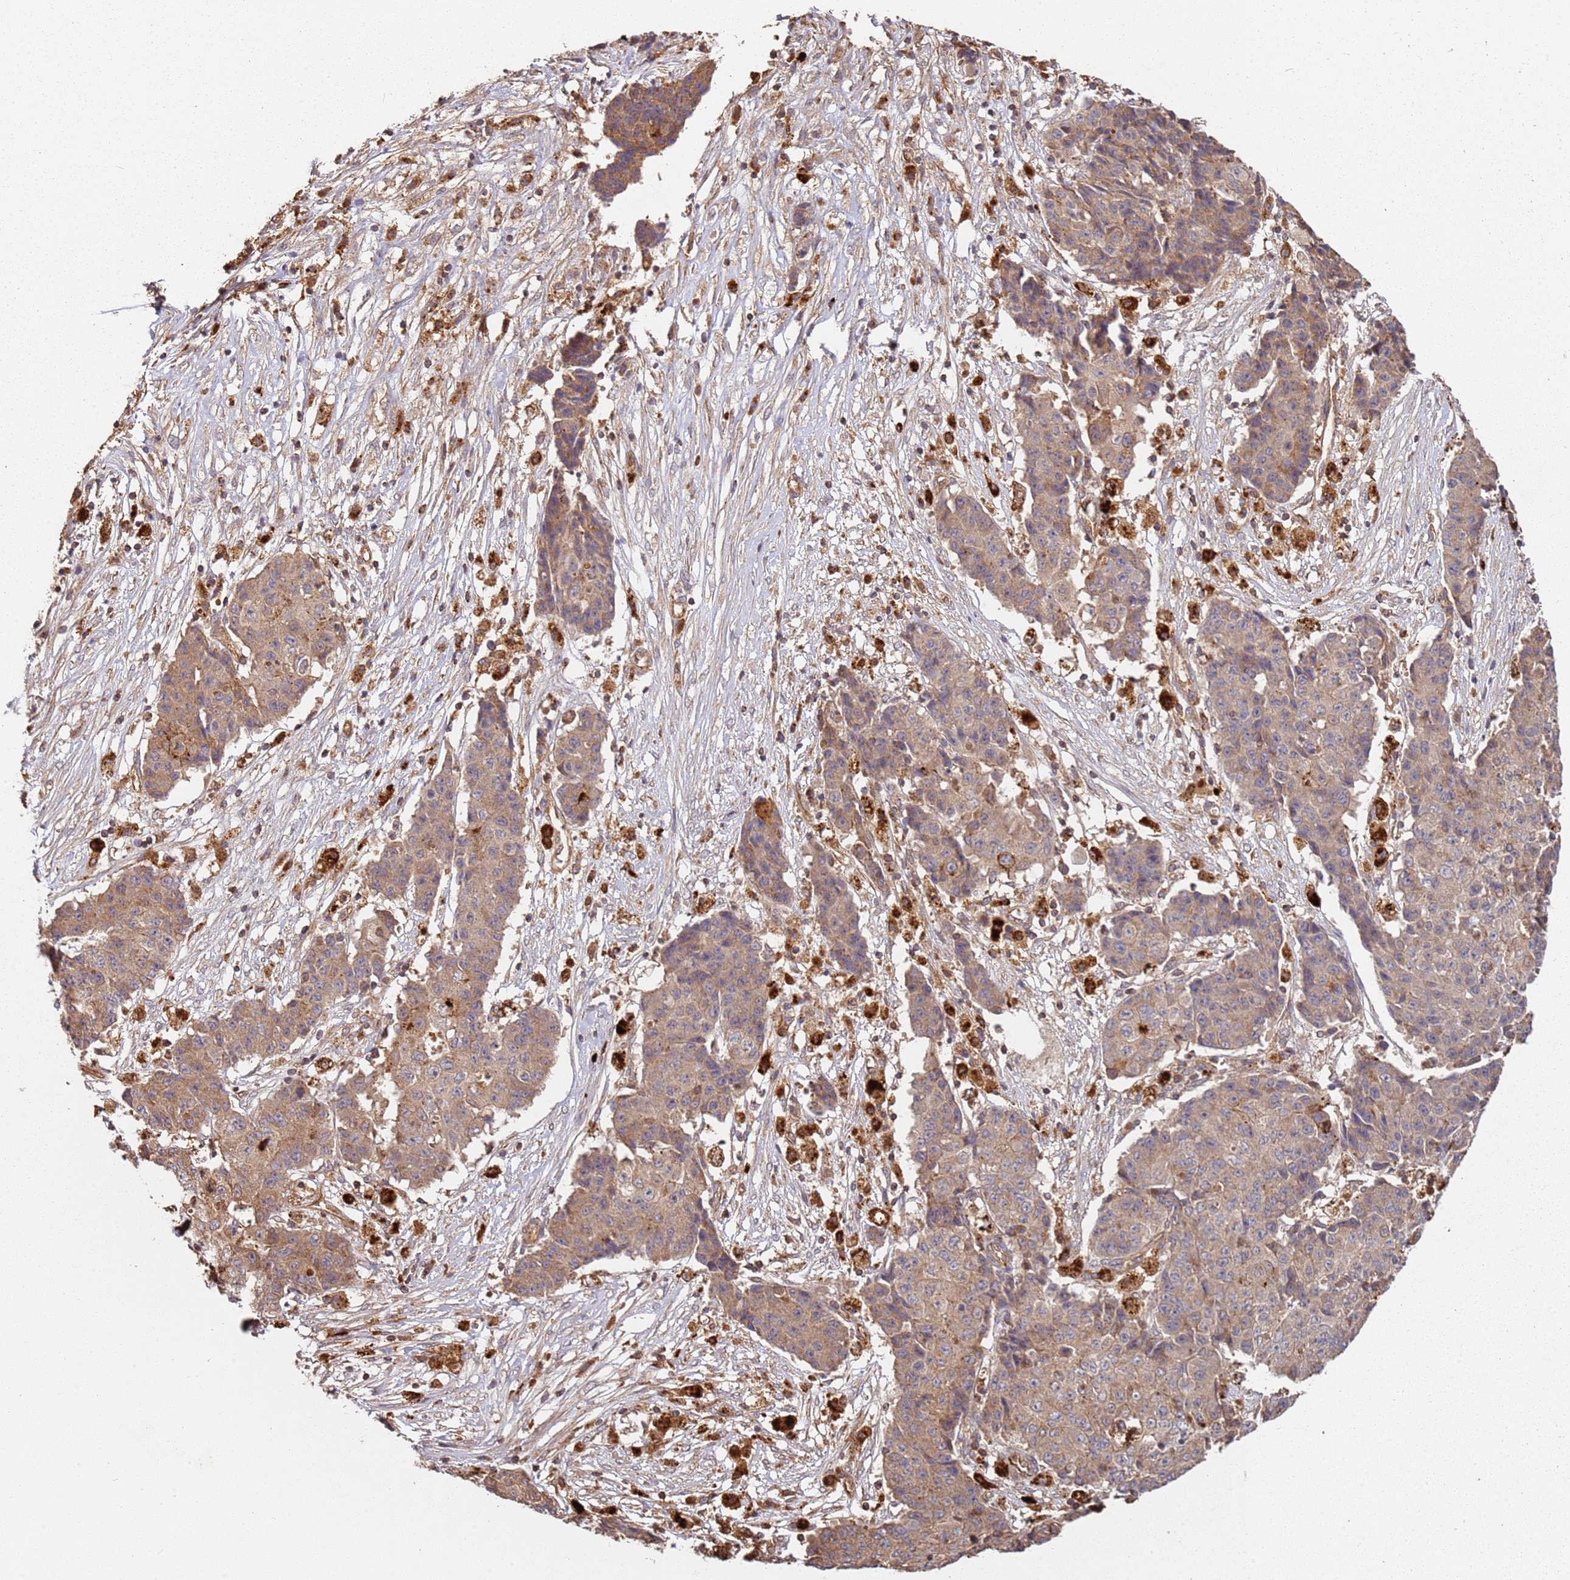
{"staining": {"intensity": "moderate", "quantity": ">75%", "location": "cytoplasmic/membranous"}, "tissue": "ovarian cancer", "cell_type": "Tumor cells", "image_type": "cancer", "snomed": [{"axis": "morphology", "description": "Carcinoma, endometroid"}, {"axis": "topography", "description": "Ovary"}], "caption": "Protein staining of endometroid carcinoma (ovarian) tissue exhibits moderate cytoplasmic/membranous positivity in approximately >75% of tumor cells. The staining is performed using DAB (3,3'-diaminobenzidine) brown chromogen to label protein expression. The nuclei are counter-stained blue using hematoxylin.", "gene": "SCGB2B2", "patient": {"sex": "female", "age": 42}}